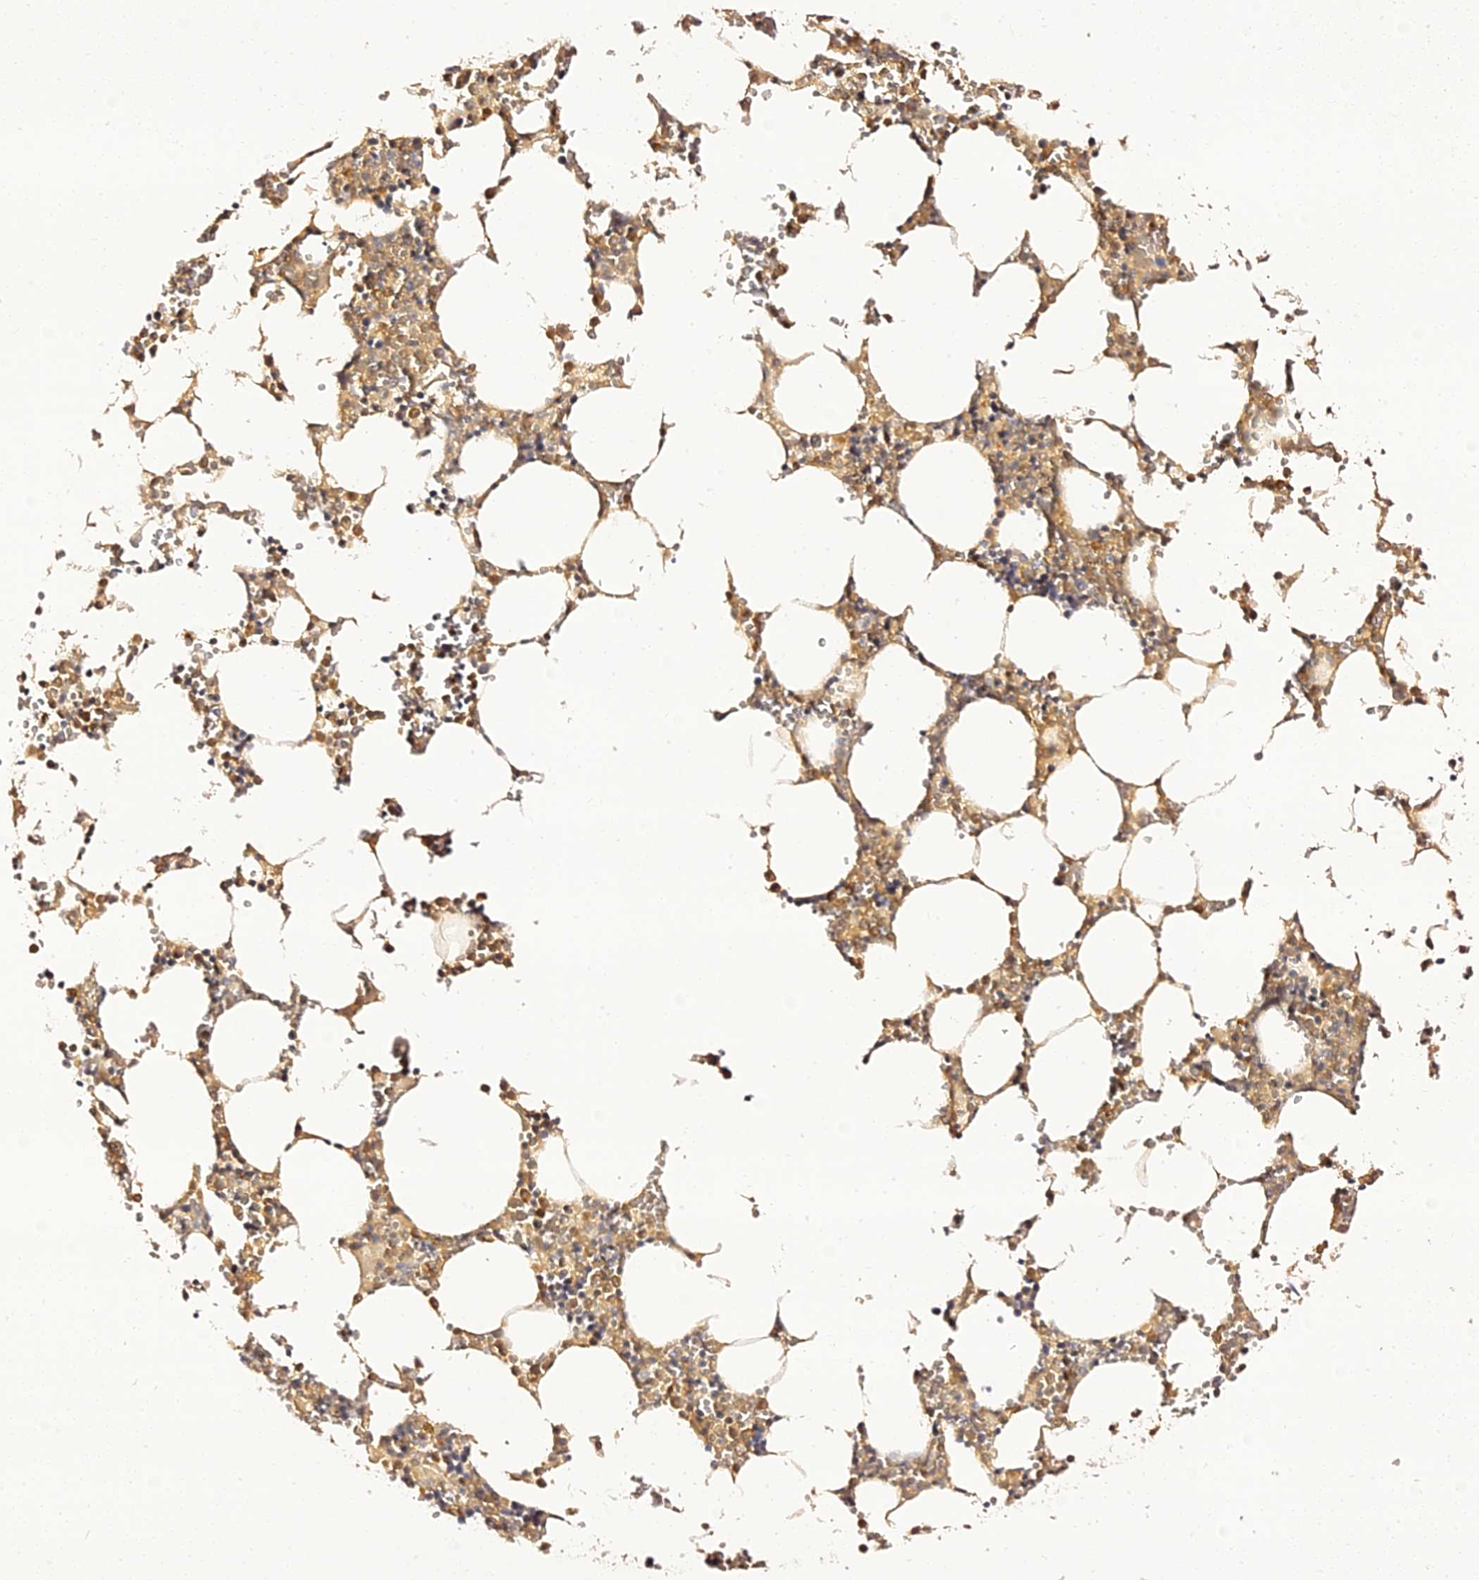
{"staining": {"intensity": "moderate", "quantity": "25%-75%", "location": "cytoplasmic/membranous"}, "tissue": "bone marrow", "cell_type": "Hematopoietic cells", "image_type": "normal", "snomed": [{"axis": "morphology", "description": "Normal tissue, NOS"}, {"axis": "topography", "description": "Bone marrow"}], "caption": "An immunohistochemistry photomicrograph of normal tissue is shown. Protein staining in brown highlights moderate cytoplasmic/membranous positivity in bone marrow within hematopoietic cells. Using DAB (brown) and hematoxylin (blue) stains, captured at high magnification using brightfield microscopy.", "gene": "IL4I1", "patient": {"sex": "female", "age": 64}}